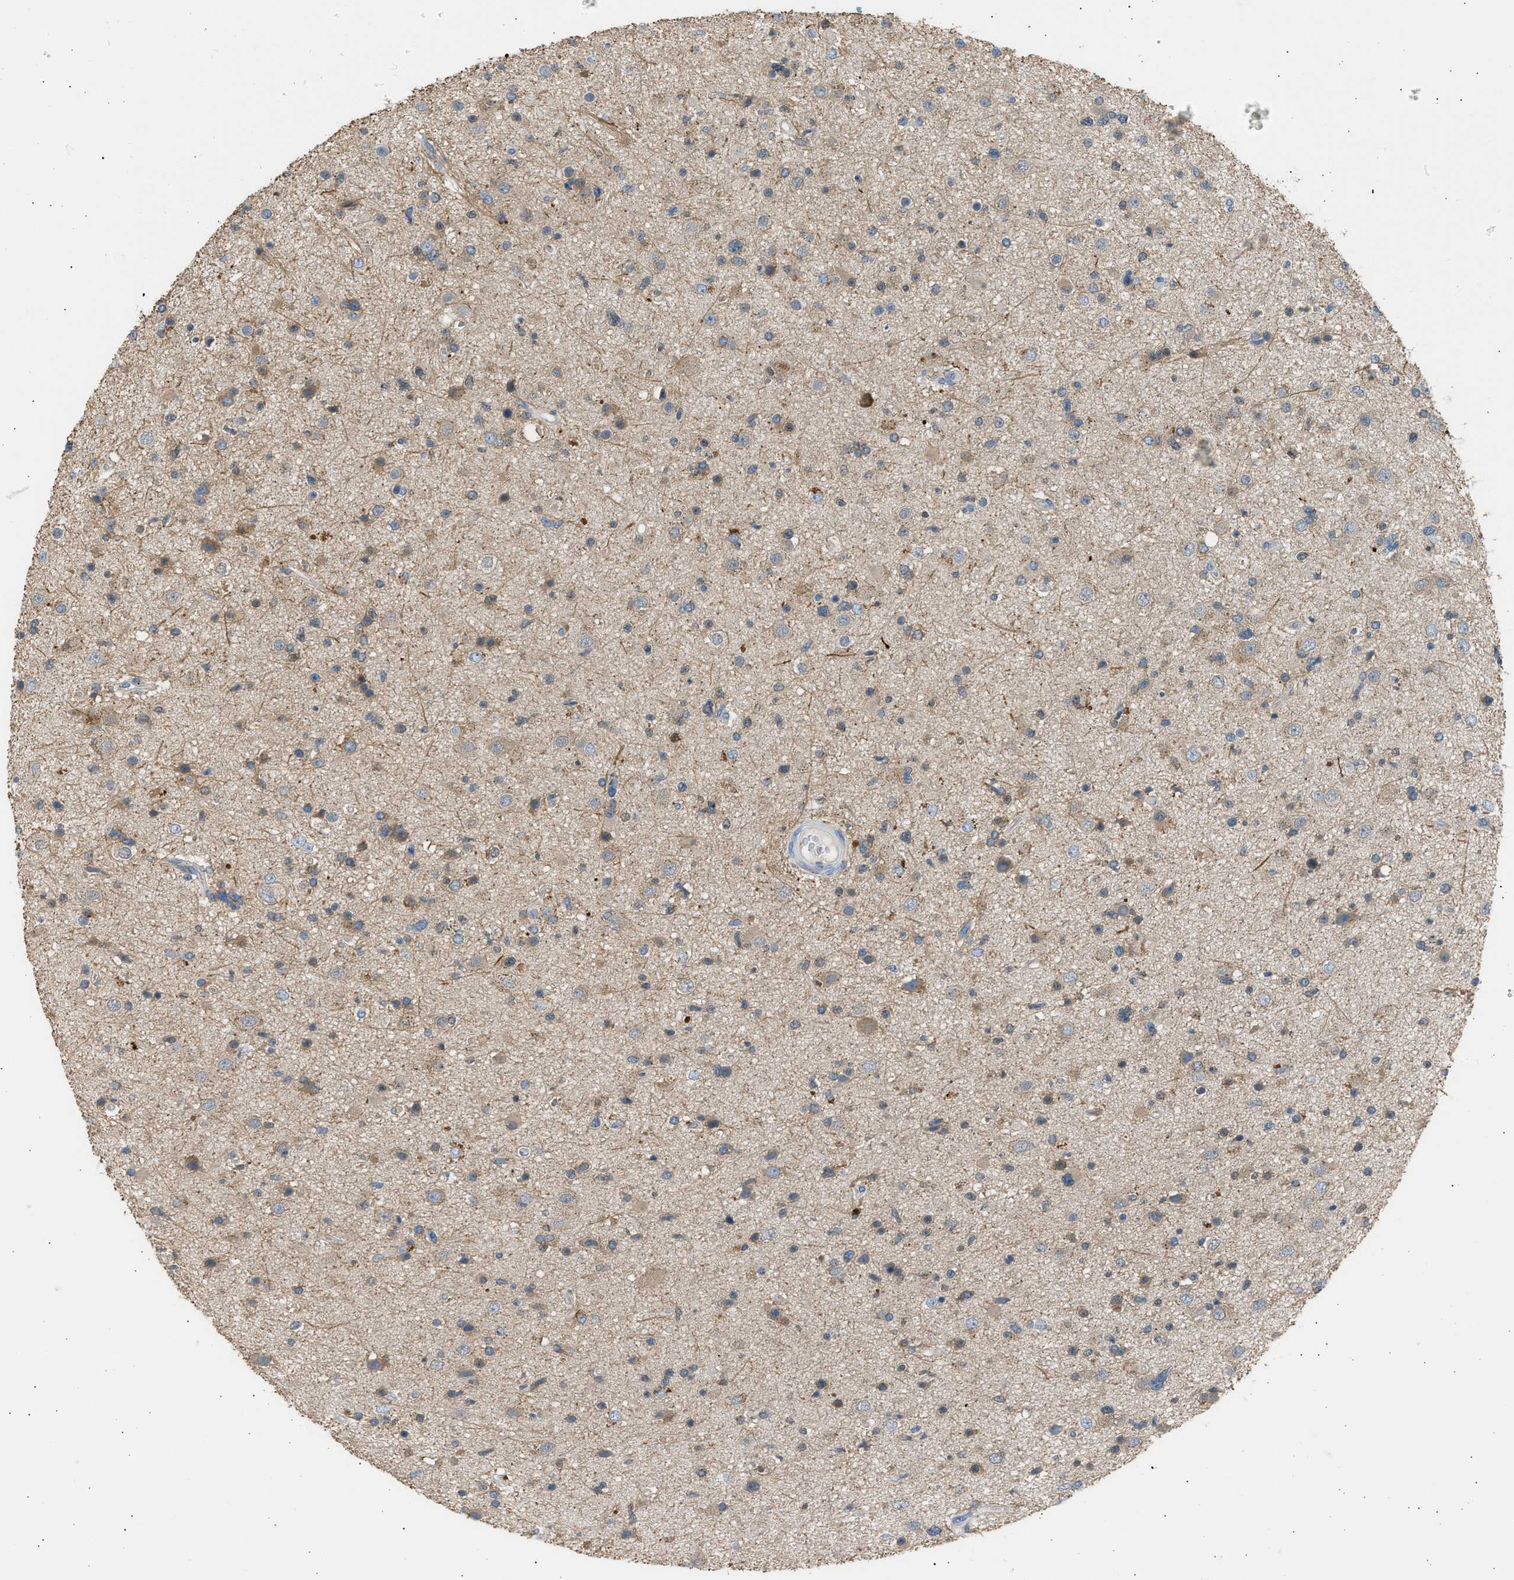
{"staining": {"intensity": "moderate", "quantity": "25%-75%", "location": "cytoplasmic/membranous"}, "tissue": "glioma", "cell_type": "Tumor cells", "image_type": "cancer", "snomed": [{"axis": "morphology", "description": "Glioma, malignant, High grade"}, {"axis": "topography", "description": "Brain"}], "caption": "Moderate cytoplasmic/membranous expression for a protein is identified in about 25%-75% of tumor cells of glioma using IHC.", "gene": "TRIM50", "patient": {"sex": "male", "age": 33}}